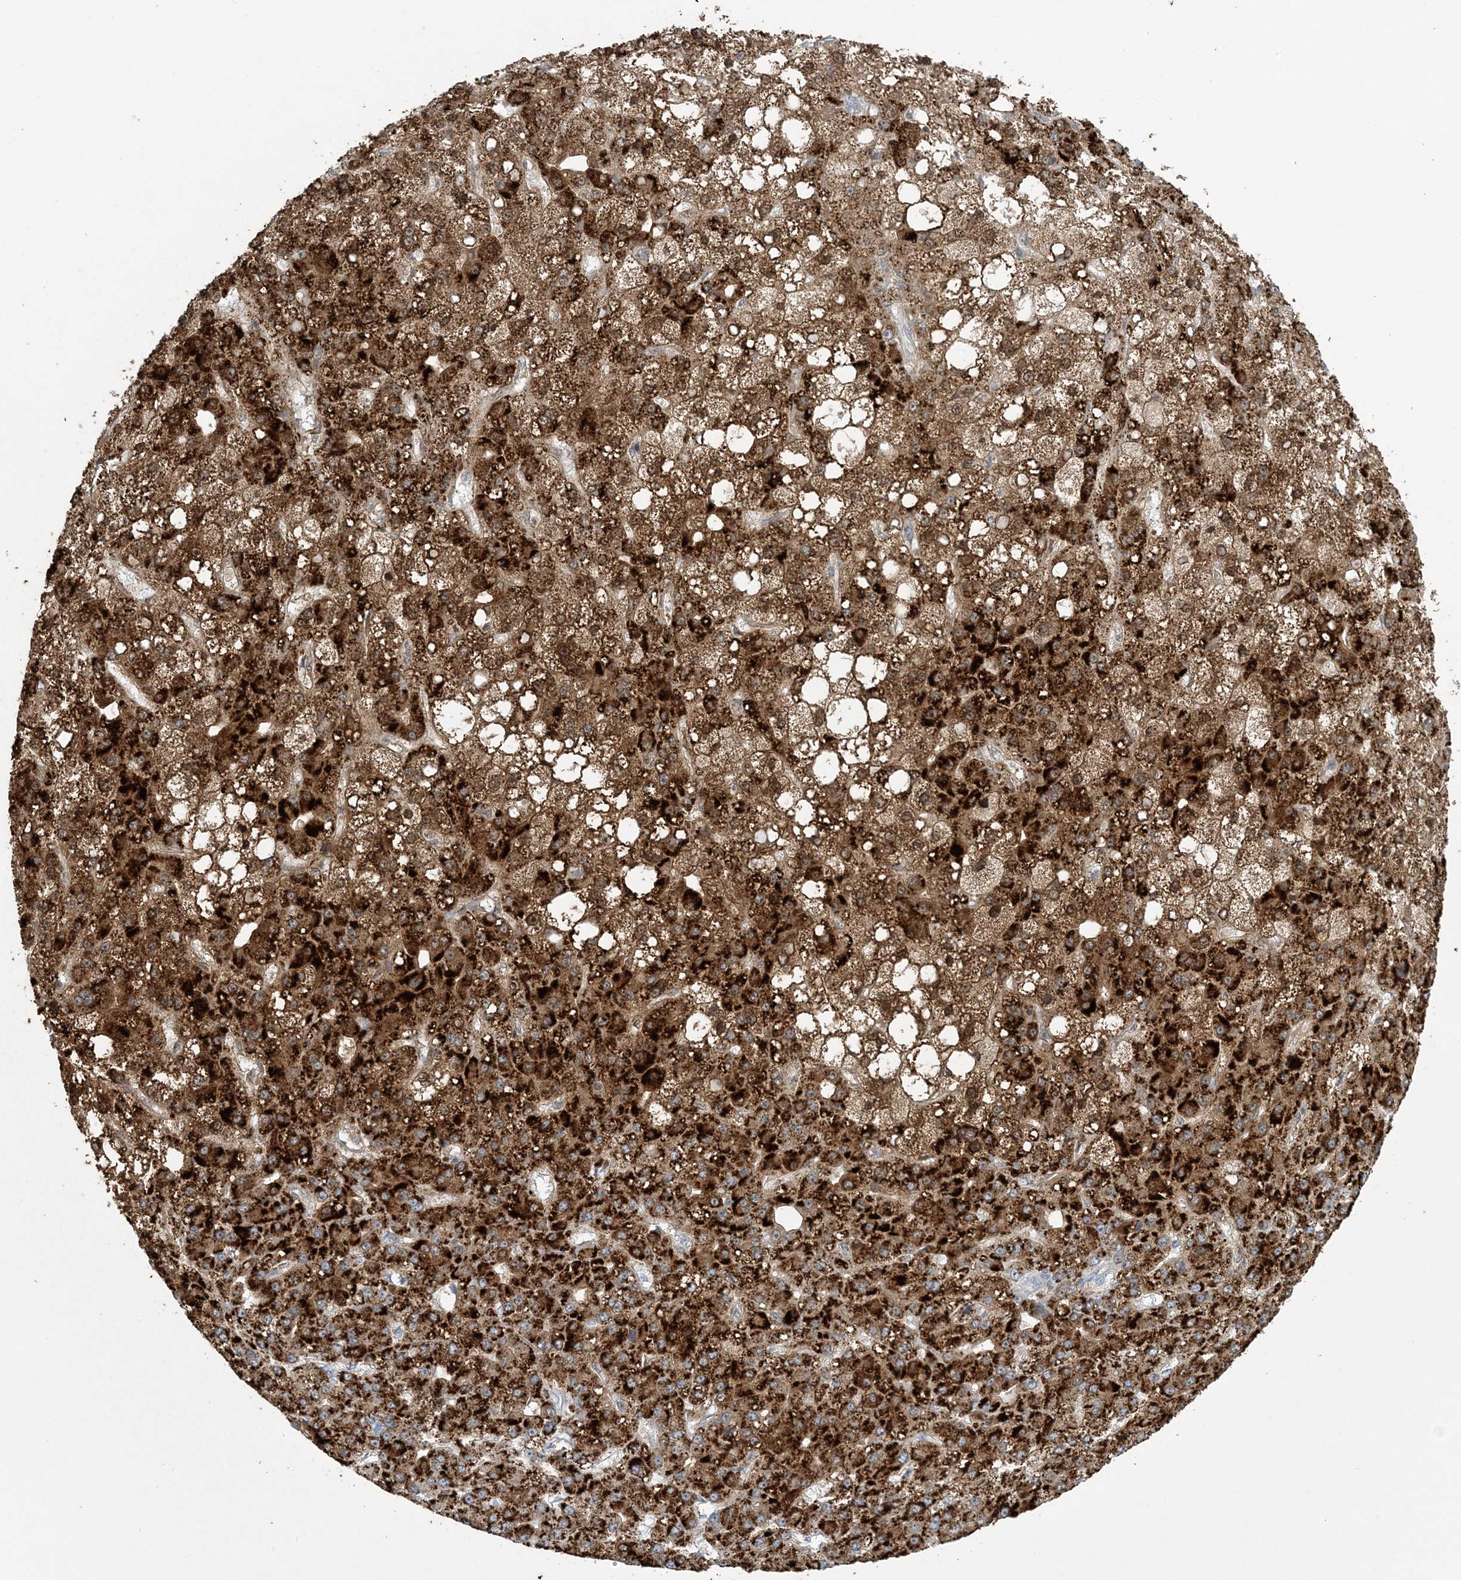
{"staining": {"intensity": "strong", "quantity": ">75%", "location": "cytoplasmic/membranous"}, "tissue": "liver cancer", "cell_type": "Tumor cells", "image_type": "cancer", "snomed": [{"axis": "morphology", "description": "Carcinoma, Hepatocellular, NOS"}, {"axis": "topography", "description": "Liver"}], "caption": "IHC photomicrograph of liver hepatocellular carcinoma stained for a protein (brown), which displays high levels of strong cytoplasmic/membranous positivity in approximately >75% of tumor cells.", "gene": "AGXT", "patient": {"sex": "male", "age": 67}}